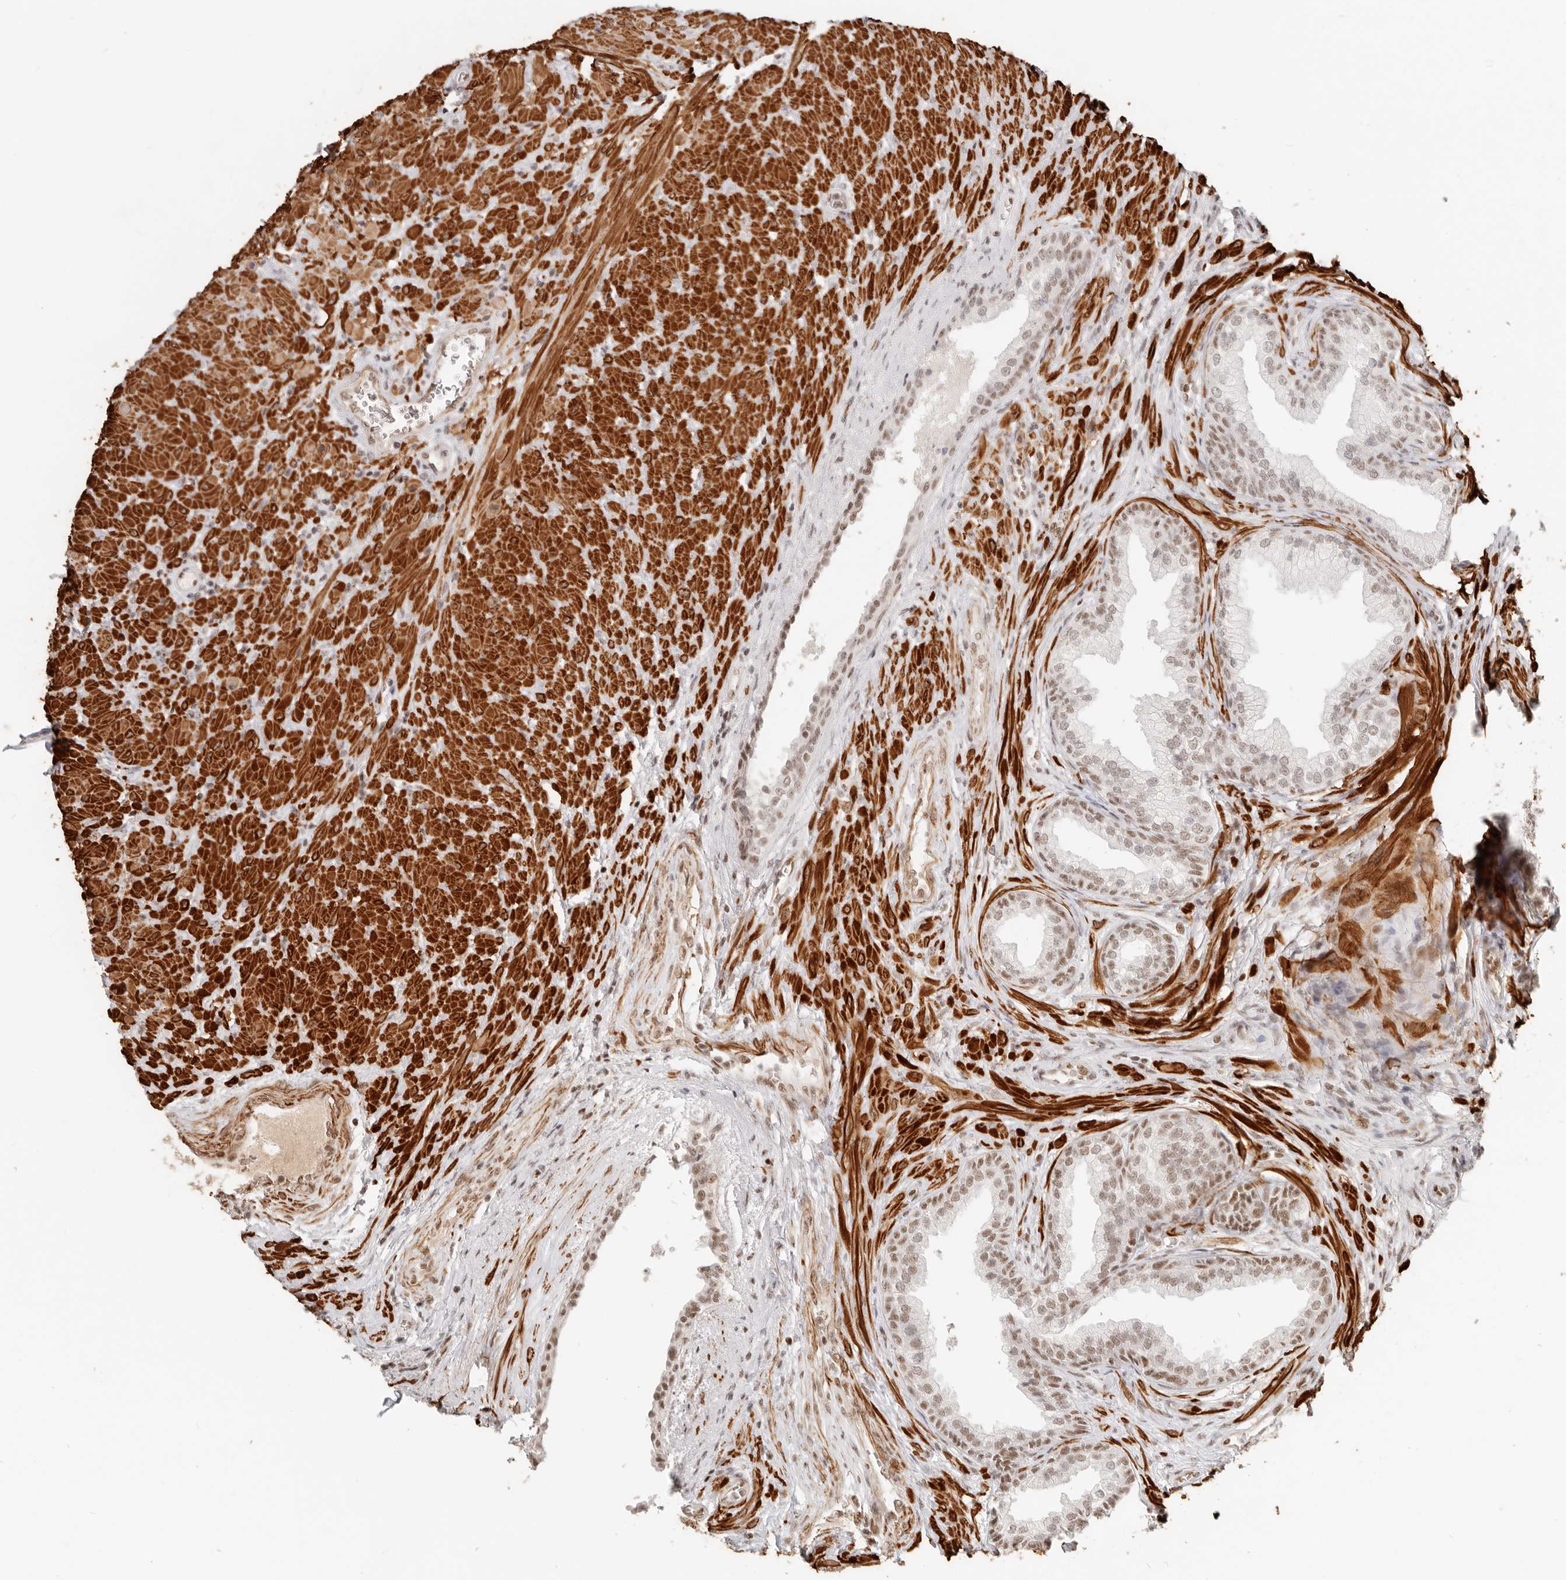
{"staining": {"intensity": "moderate", "quantity": "<25%", "location": "nuclear"}, "tissue": "prostate", "cell_type": "Glandular cells", "image_type": "normal", "snomed": [{"axis": "morphology", "description": "Normal tissue, NOS"}, {"axis": "topography", "description": "Prostate"}], "caption": "IHC (DAB (3,3'-diaminobenzidine)) staining of unremarkable human prostate displays moderate nuclear protein expression in approximately <25% of glandular cells. IHC stains the protein of interest in brown and the nuclei are stained blue.", "gene": "GABPA", "patient": {"sex": "male", "age": 76}}